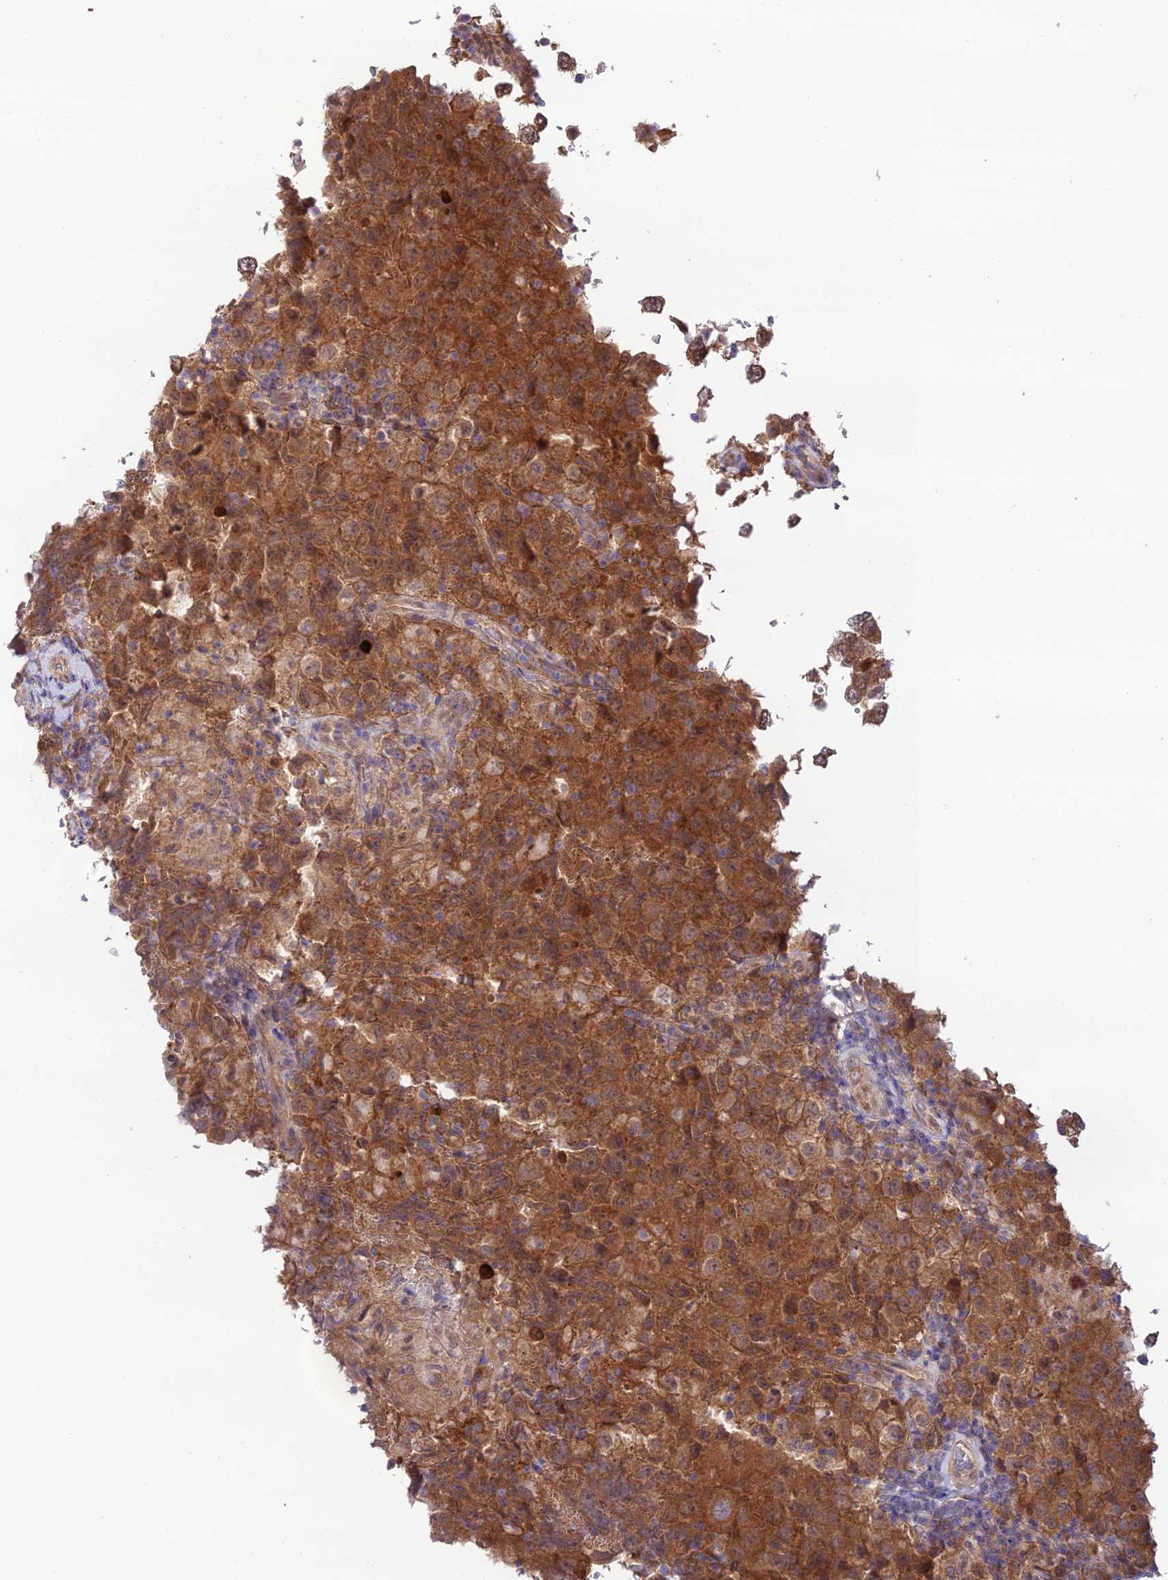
{"staining": {"intensity": "moderate", "quantity": ">75%", "location": "cytoplasmic/membranous"}, "tissue": "testis cancer", "cell_type": "Tumor cells", "image_type": "cancer", "snomed": [{"axis": "morphology", "description": "Seminoma, NOS"}, {"axis": "morphology", "description": "Carcinoma, Embryonal, NOS"}, {"axis": "topography", "description": "Testis"}], "caption": "Immunohistochemistry (IHC) (DAB (3,3'-diaminobenzidine)) staining of human testis seminoma displays moderate cytoplasmic/membranous protein staining in approximately >75% of tumor cells. (Stains: DAB in brown, nuclei in blue, Microscopy: brightfield microscopy at high magnification).", "gene": "TRIM40", "patient": {"sex": "male", "age": 41}}